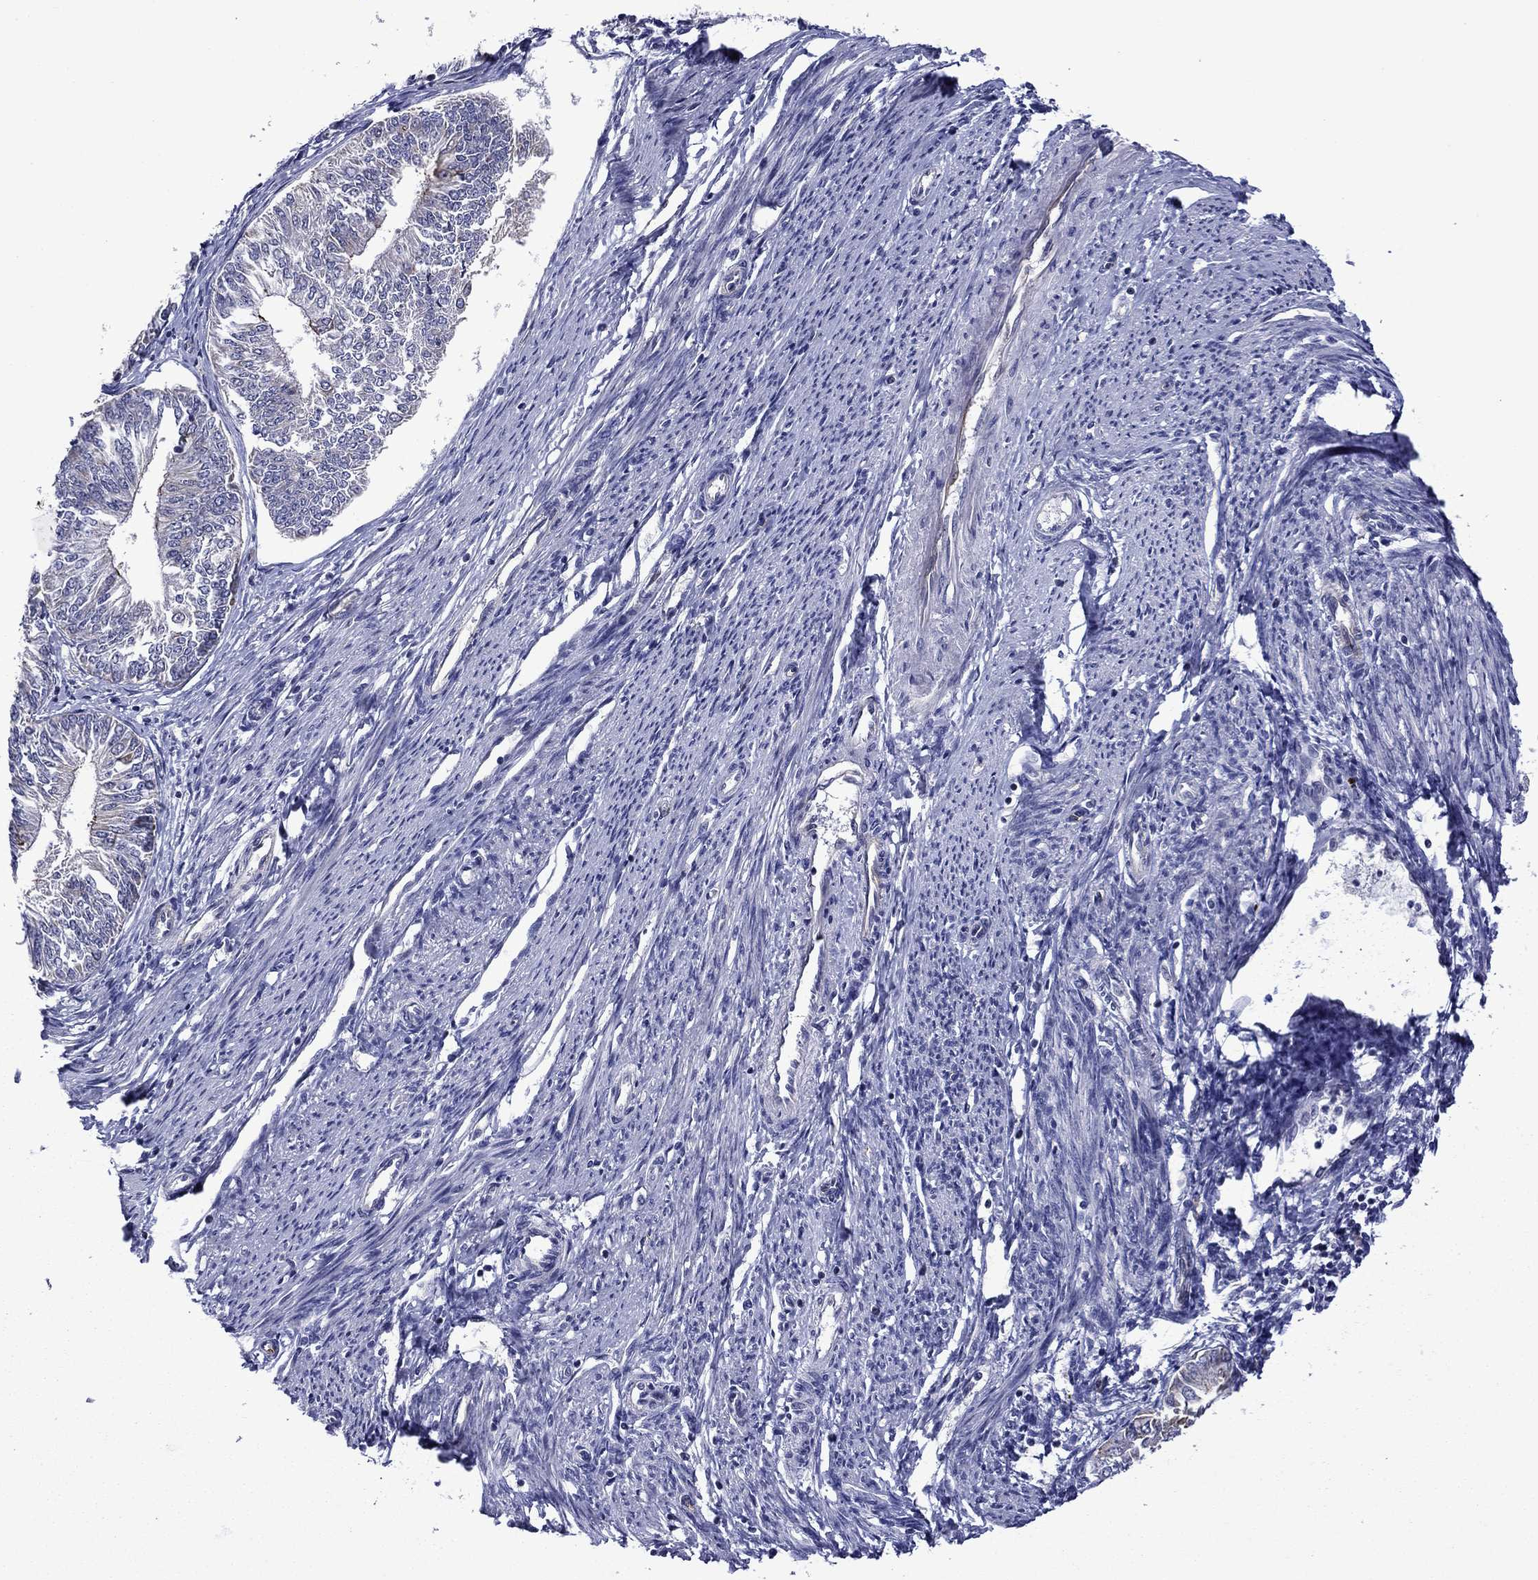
{"staining": {"intensity": "moderate", "quantity": "<25%", "location": "cytoplasmic/membranous"}, "tissue": "endometrial cancer", "cell_type": "Tumor cells", "image_type": "cancer", "snomed": [{"axis": "morphology", "description": "Adenocarcinoma, NOS"}, {"axis": "topography", "description": "Endometrium"}], "caption": "Endometrial adenocarcinoma tissue displays moderate cytoplasmic/membranous staining in about <25% of tumor cells, visualized by immunohistochemistry. The protein is shown in brown color, while the nuclei are stained blue.", "gene": "LMO7", "patient": {"sex": "female", "age": 58}}